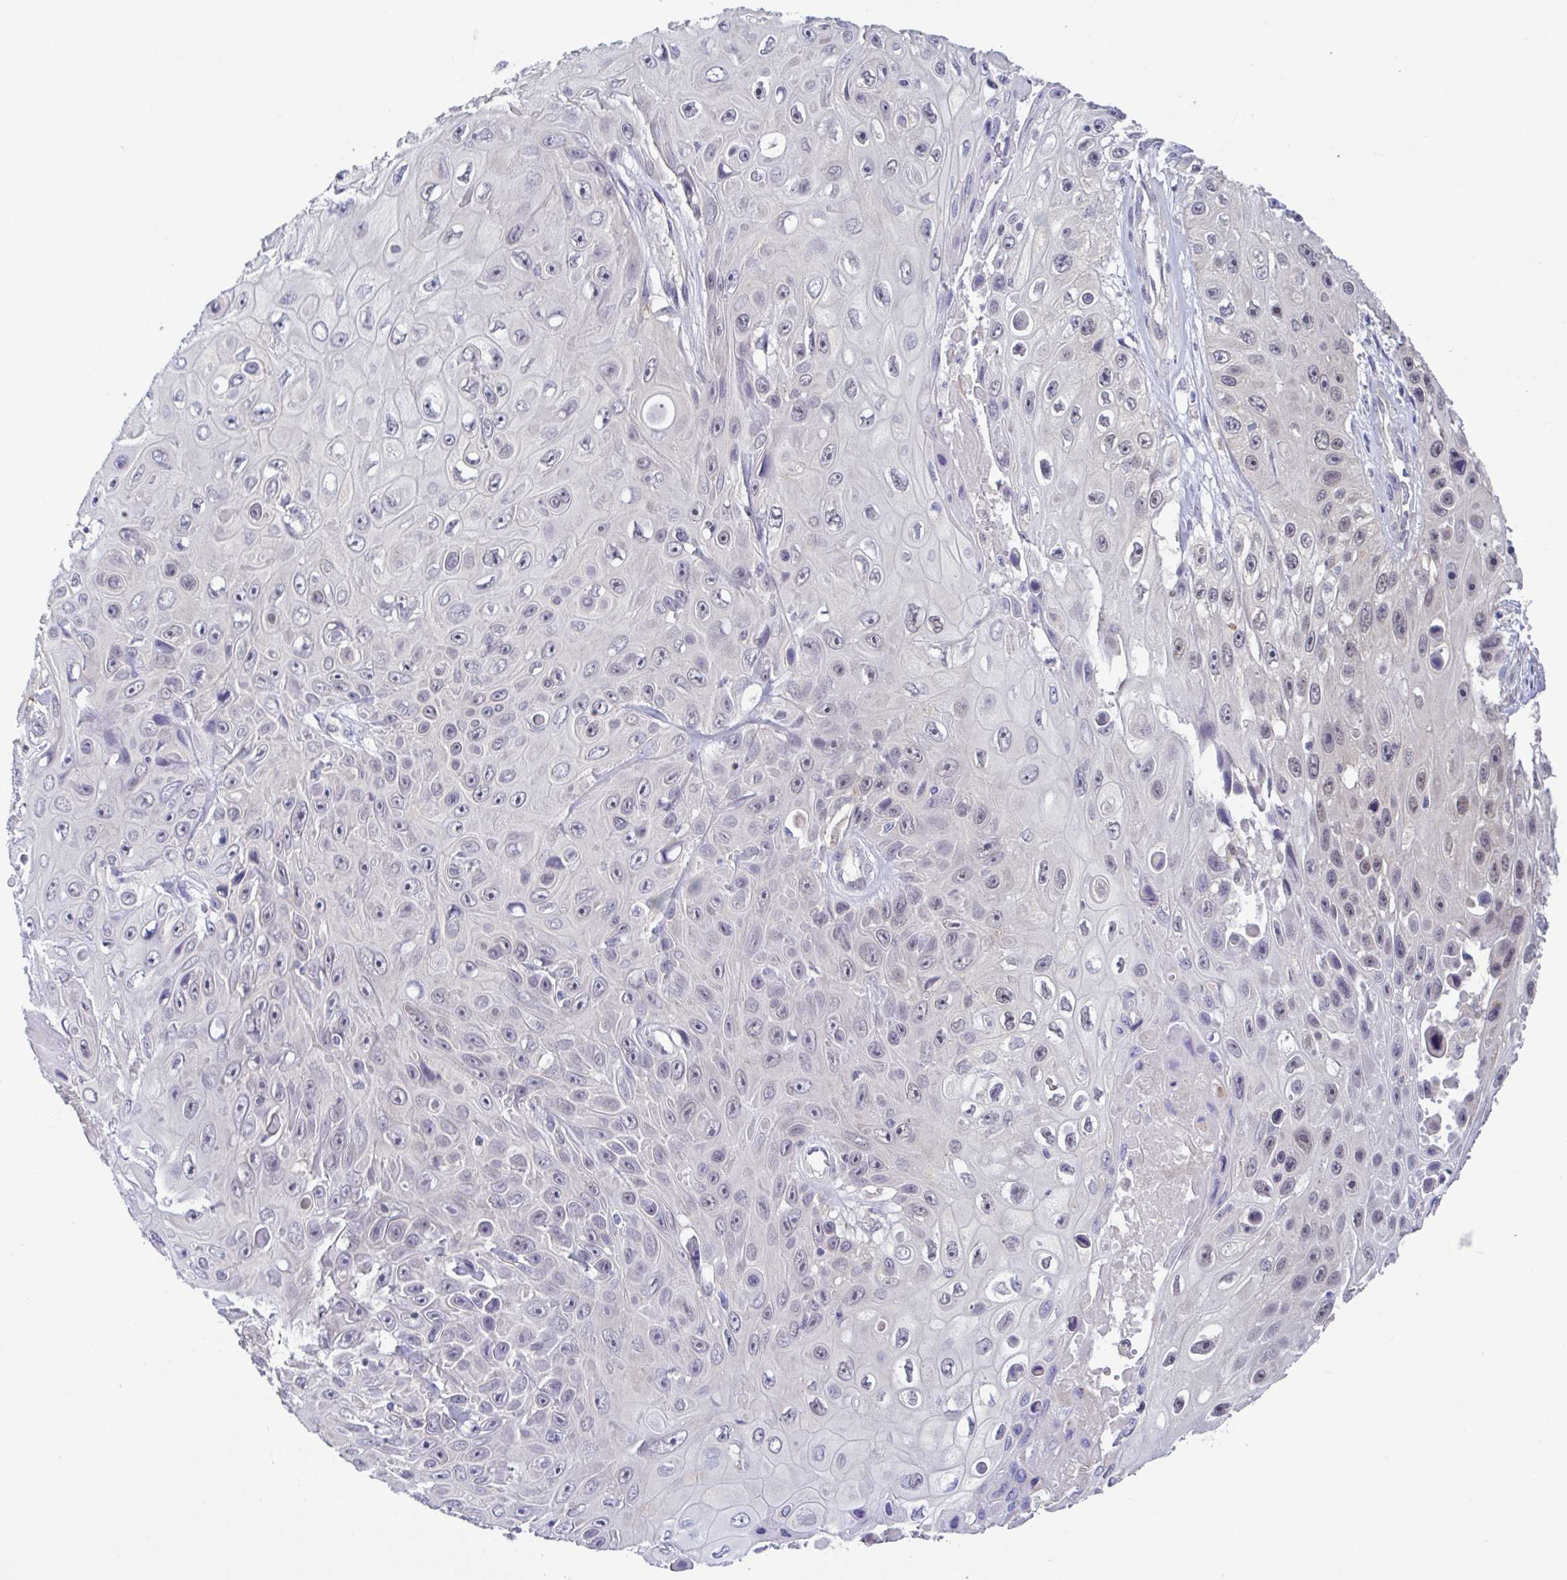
{"staining": {"intensity": "negative", "quantity": "none", "location": "none"}, "tissue": "skin cancer", "cell_type": "Tumor cells", "image_type": "cancer", "snomed": [{"axis": "morphology", "description": "Squamous cell carcinoma, NOS"}, {"axis": "topography", "description": "Skin"}], "caption": "This photomicrograph is of squamous cell carcinoma (skin) stained with immunohistochemistry to label a protein in brown with the nuclei are counter-stained blue. There is no staining in tumor cells. Nuclei are stained in blue.", "gene": "UBE2Q1", "patient": {"sex": "male", "age": 82}}